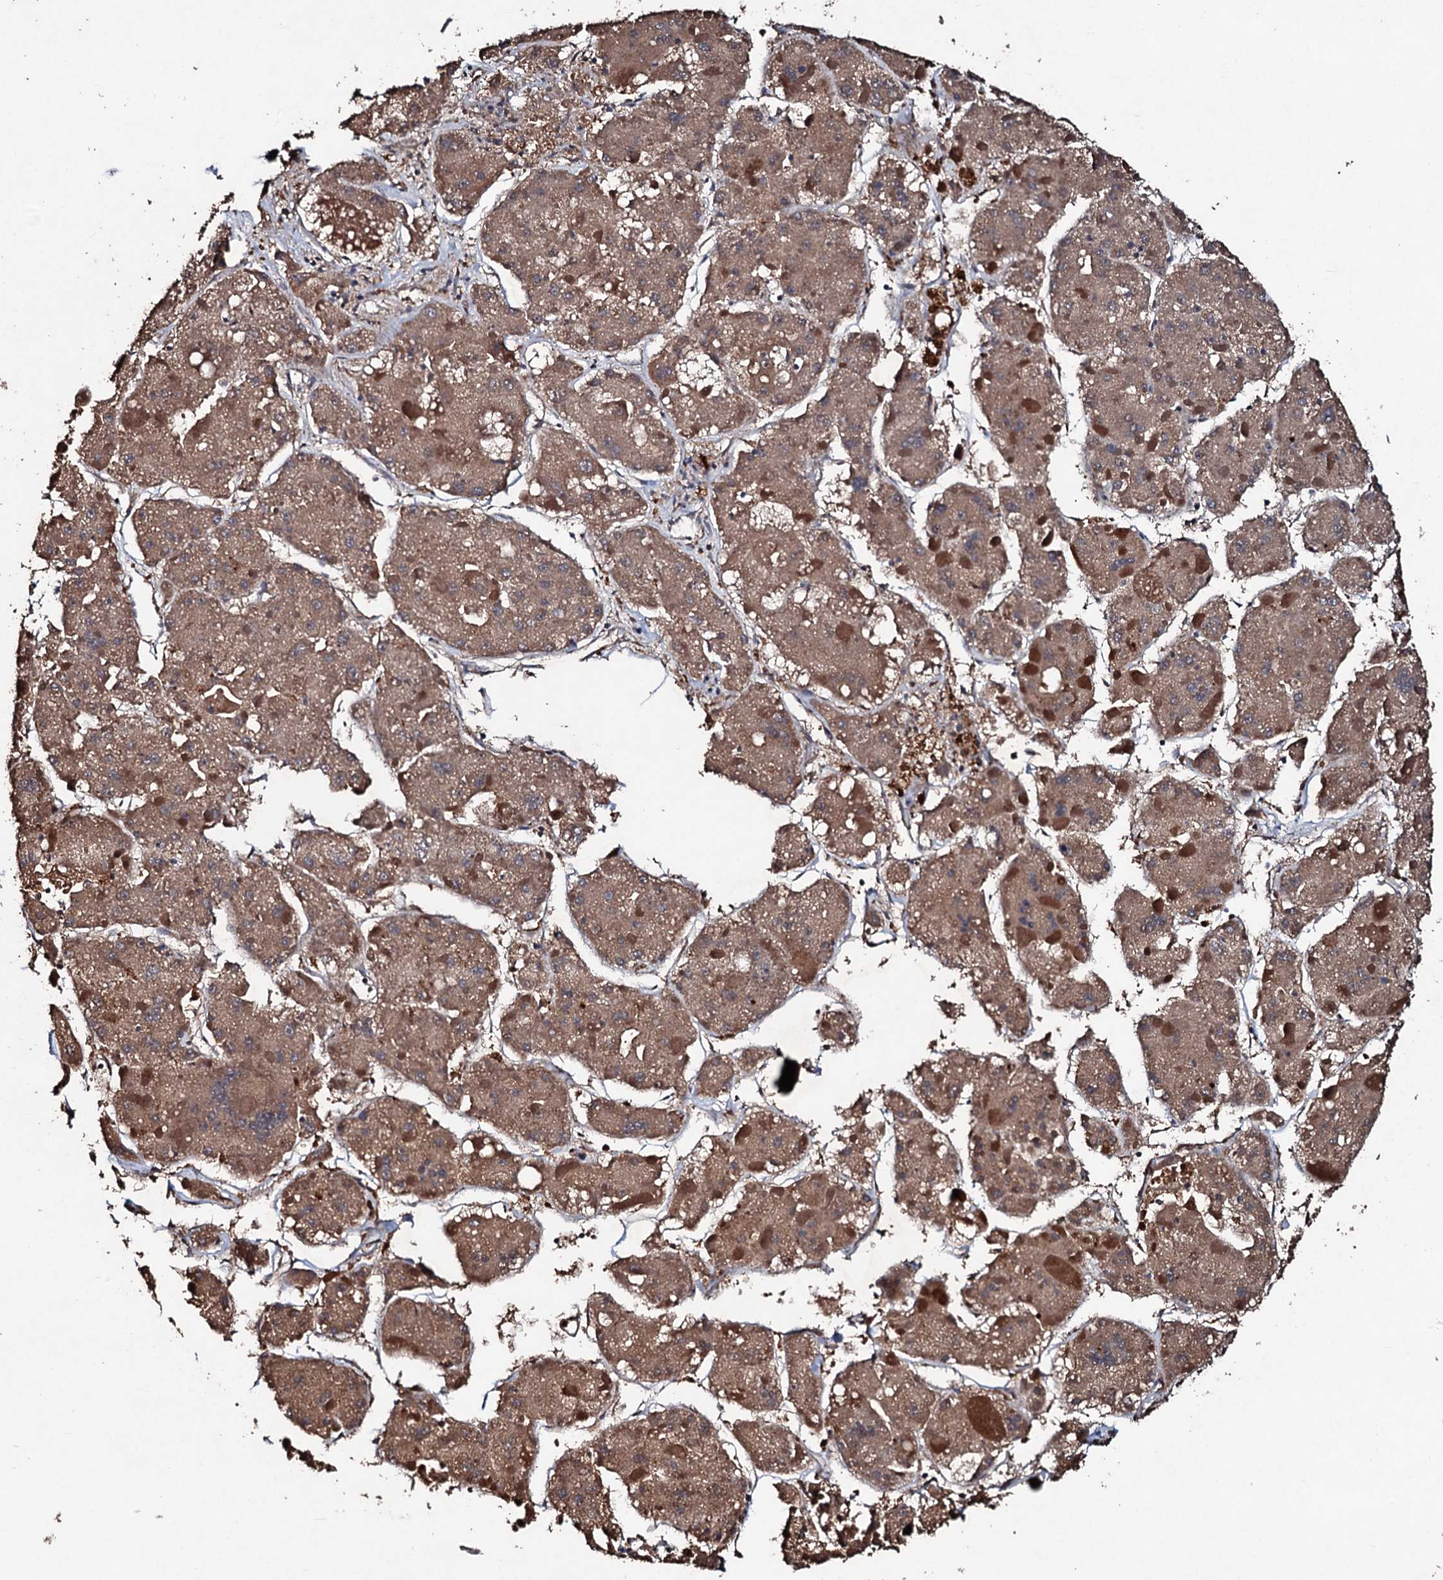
{"staining": {"intensity": "moderate", "quantity": ">75%", "location": "cytoplasmic/membranous"}, "tissue": "liver cancer", "cell_type": "Tumor cells", "image_type": "cancer", "snomed": [{"axis": "morphology", "description": "Carcinoma, Hepatocellular, NOS"}, {"axis": "topography", "description": "Liver"}], "caption": "Moderate cytoplasmic/membranous expression is appreciated in about >75% of tumor cells in liver hepatocellular carcinoma.", "gene": "KERA", "patient": {"sex": "female", "age": 73}}